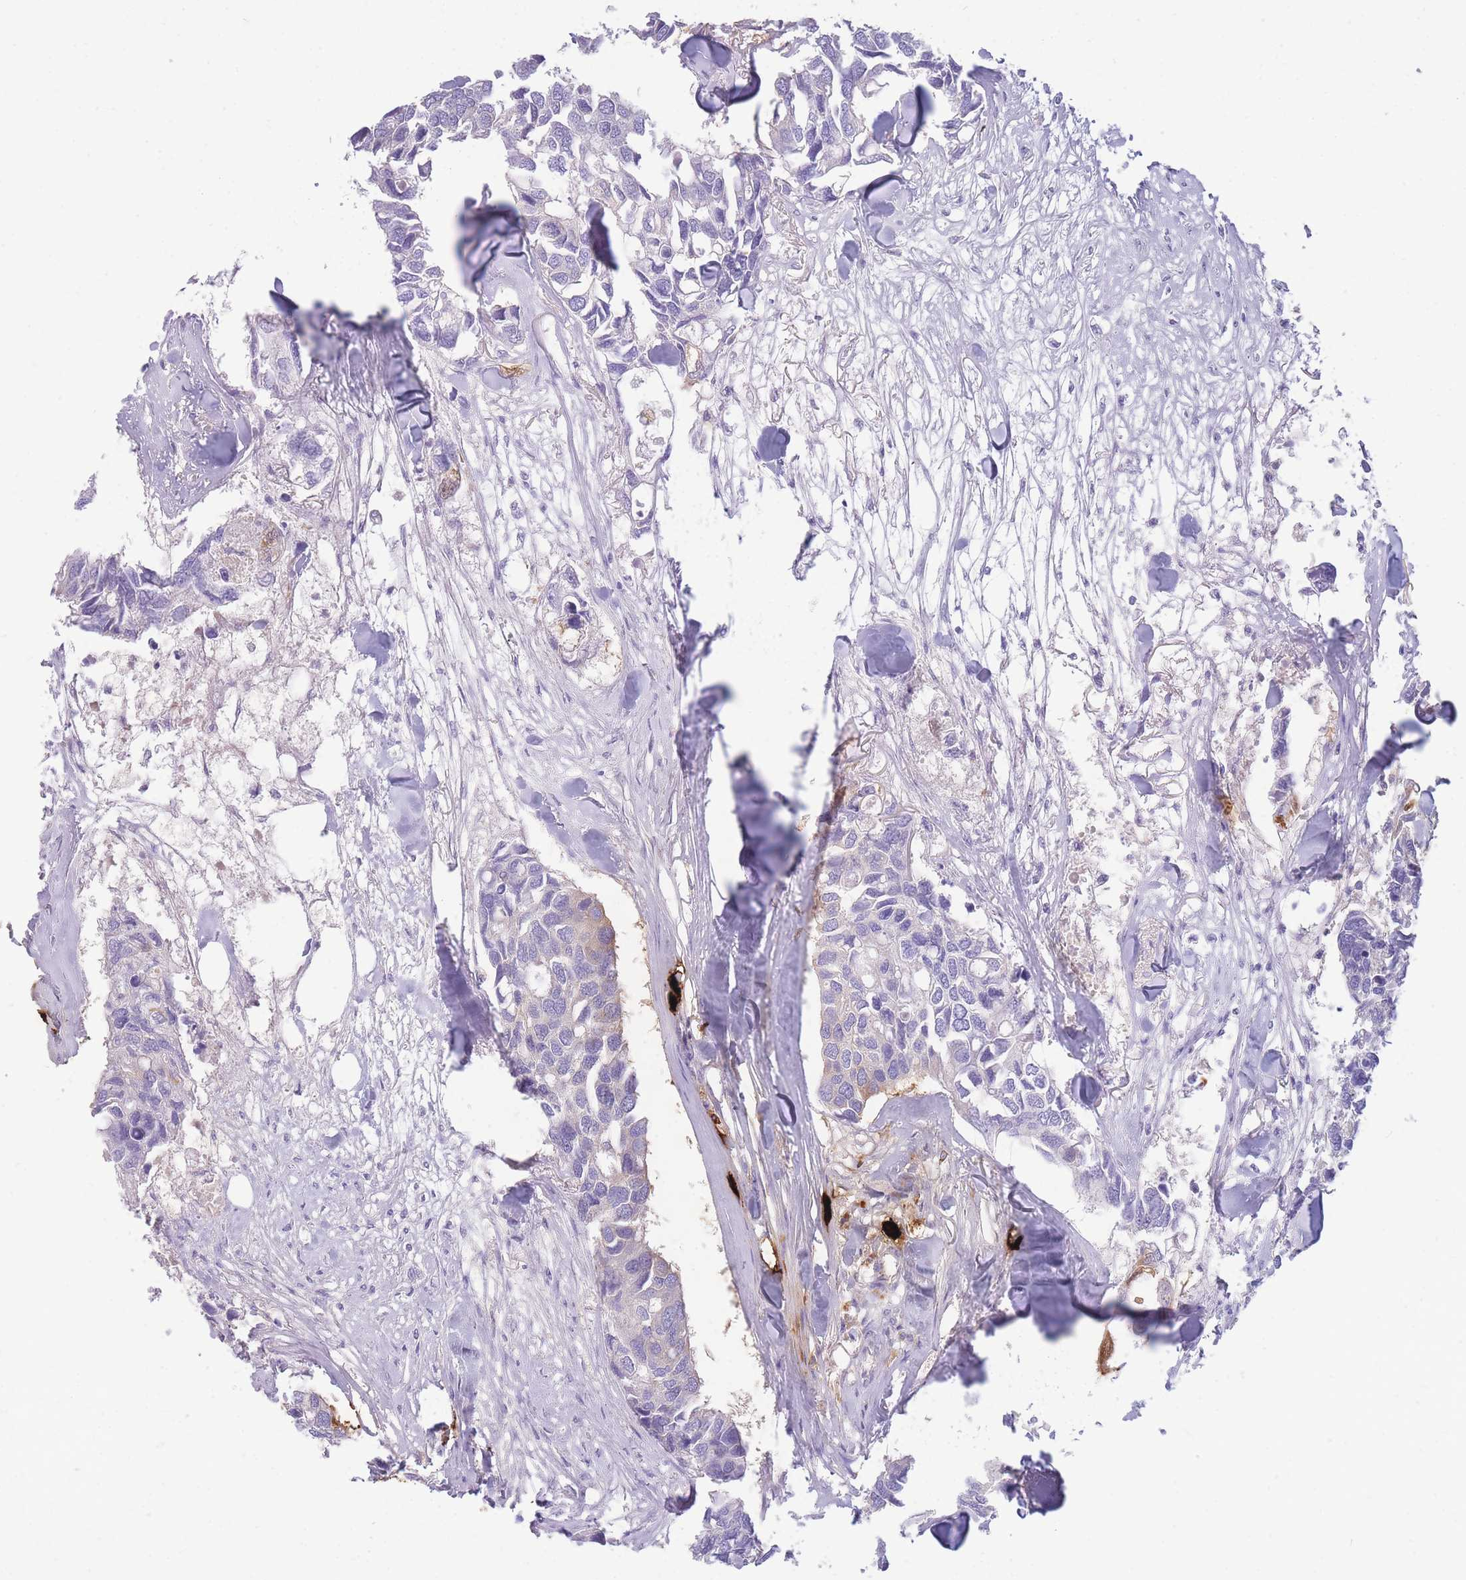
{"staining": {"intensity": "negative", "quantity": "none", "location": "none"}, "tissue": "breast cancer", "cell_type": "Tumor cells", "image_type": "cancer", "snomed": [{"axis": "morphology", "description": "Duct carcinoma"}, {"axis": "topography", "description": "Breast"}], "caption": "The histopathology image demonstrates no staining of tumor cells in breast invasive ductal carcinoma.", "gene": "TPSAB1", "patient": {"sex": "female", "age": 83}}